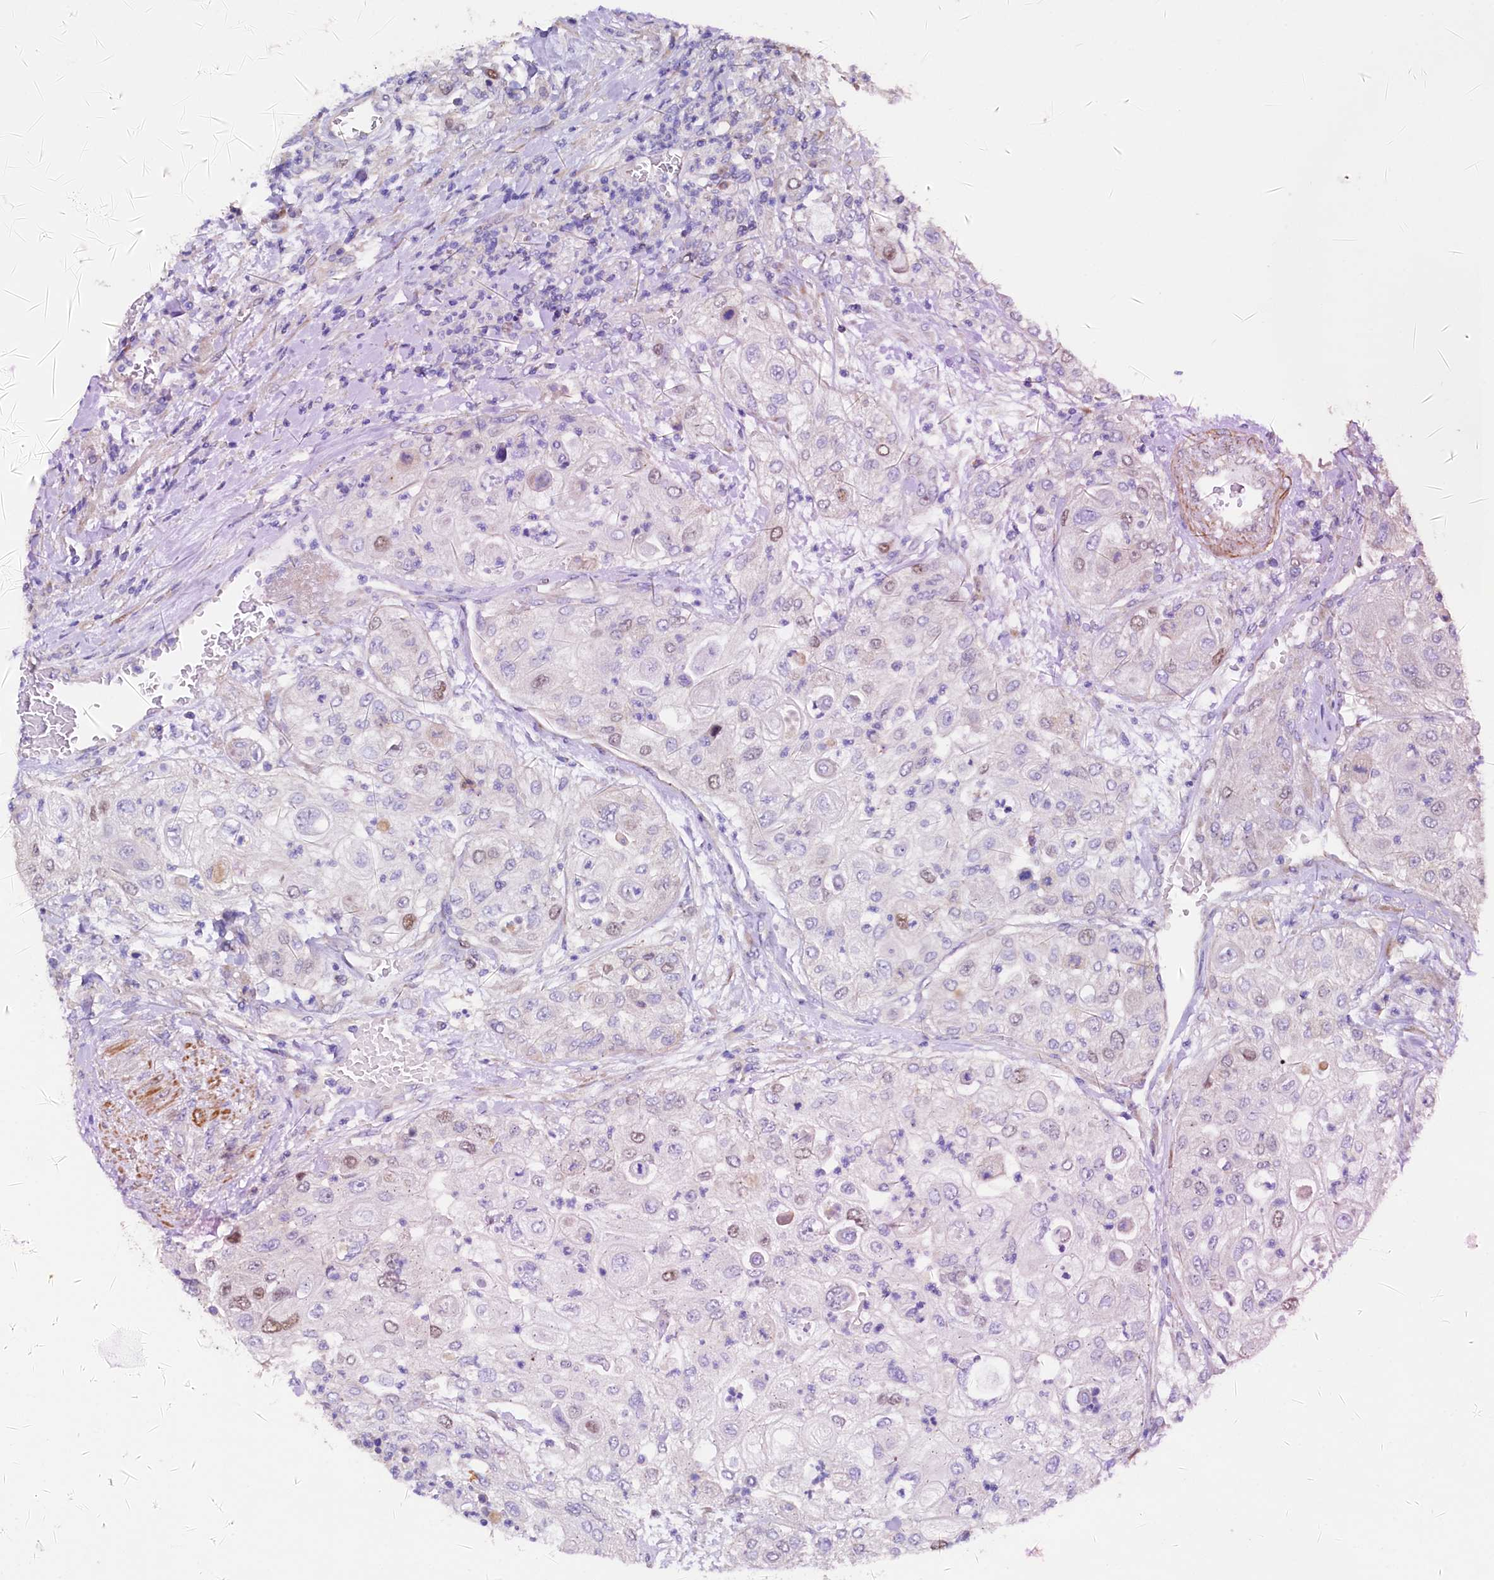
{"staining": {"intensity": "negative", "quantity": "none", "location": "none"}, "tissue": "urothelial cancer", "cell_type": "Tumor cells", "image_type": "cancer", "snomed": [{"axis": "morphology", "description": "Urothelial carcinoma, High grade"}, {"axis": "topography", "description": "Urinary bladder"}], "caption": "There is no significant staining in tumor cells of high-grade urothelial carcinoma.", "gene": "WNT8A", "patient": {"sex": "female", "age": 79}}